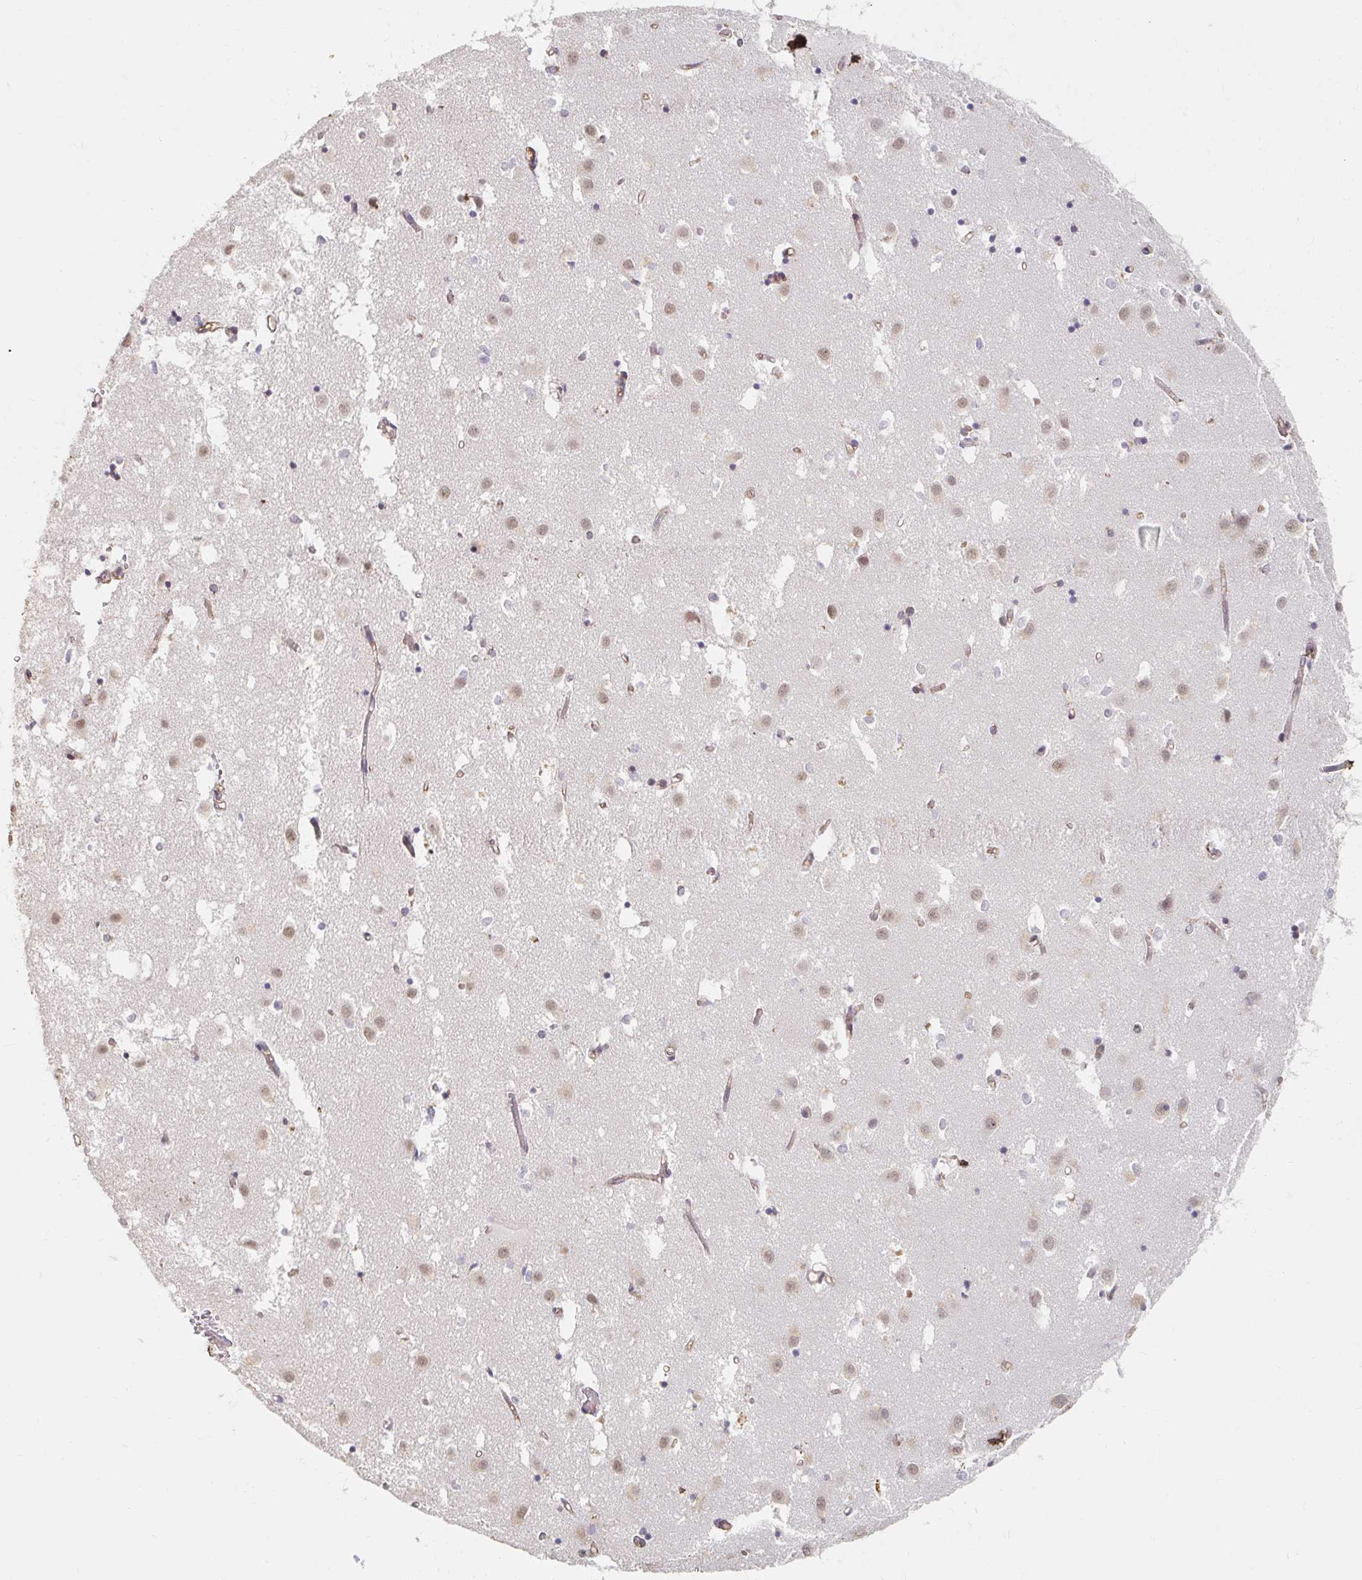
{"staining": {"intensity": "negative", "quantity": "none", "location": "none"}, "tissue": "caudate", "cell_type": "Glial cells", "image_type": "normal", "snomed": [{"axis": "morphology", "description": "Normal tissue, NOS"}, {"axis": "topography", "description": "Lateral ventricle wall"}], "caption": "Glial cells show no significant protein staining in normal caudate. (DAB (3,3'-diaminobenzidine) immunohistochemistry visualized using brightfield microscopy, high magnification).", "gene": "MAVS", "patient": {"sex": "male", "age": 70}}